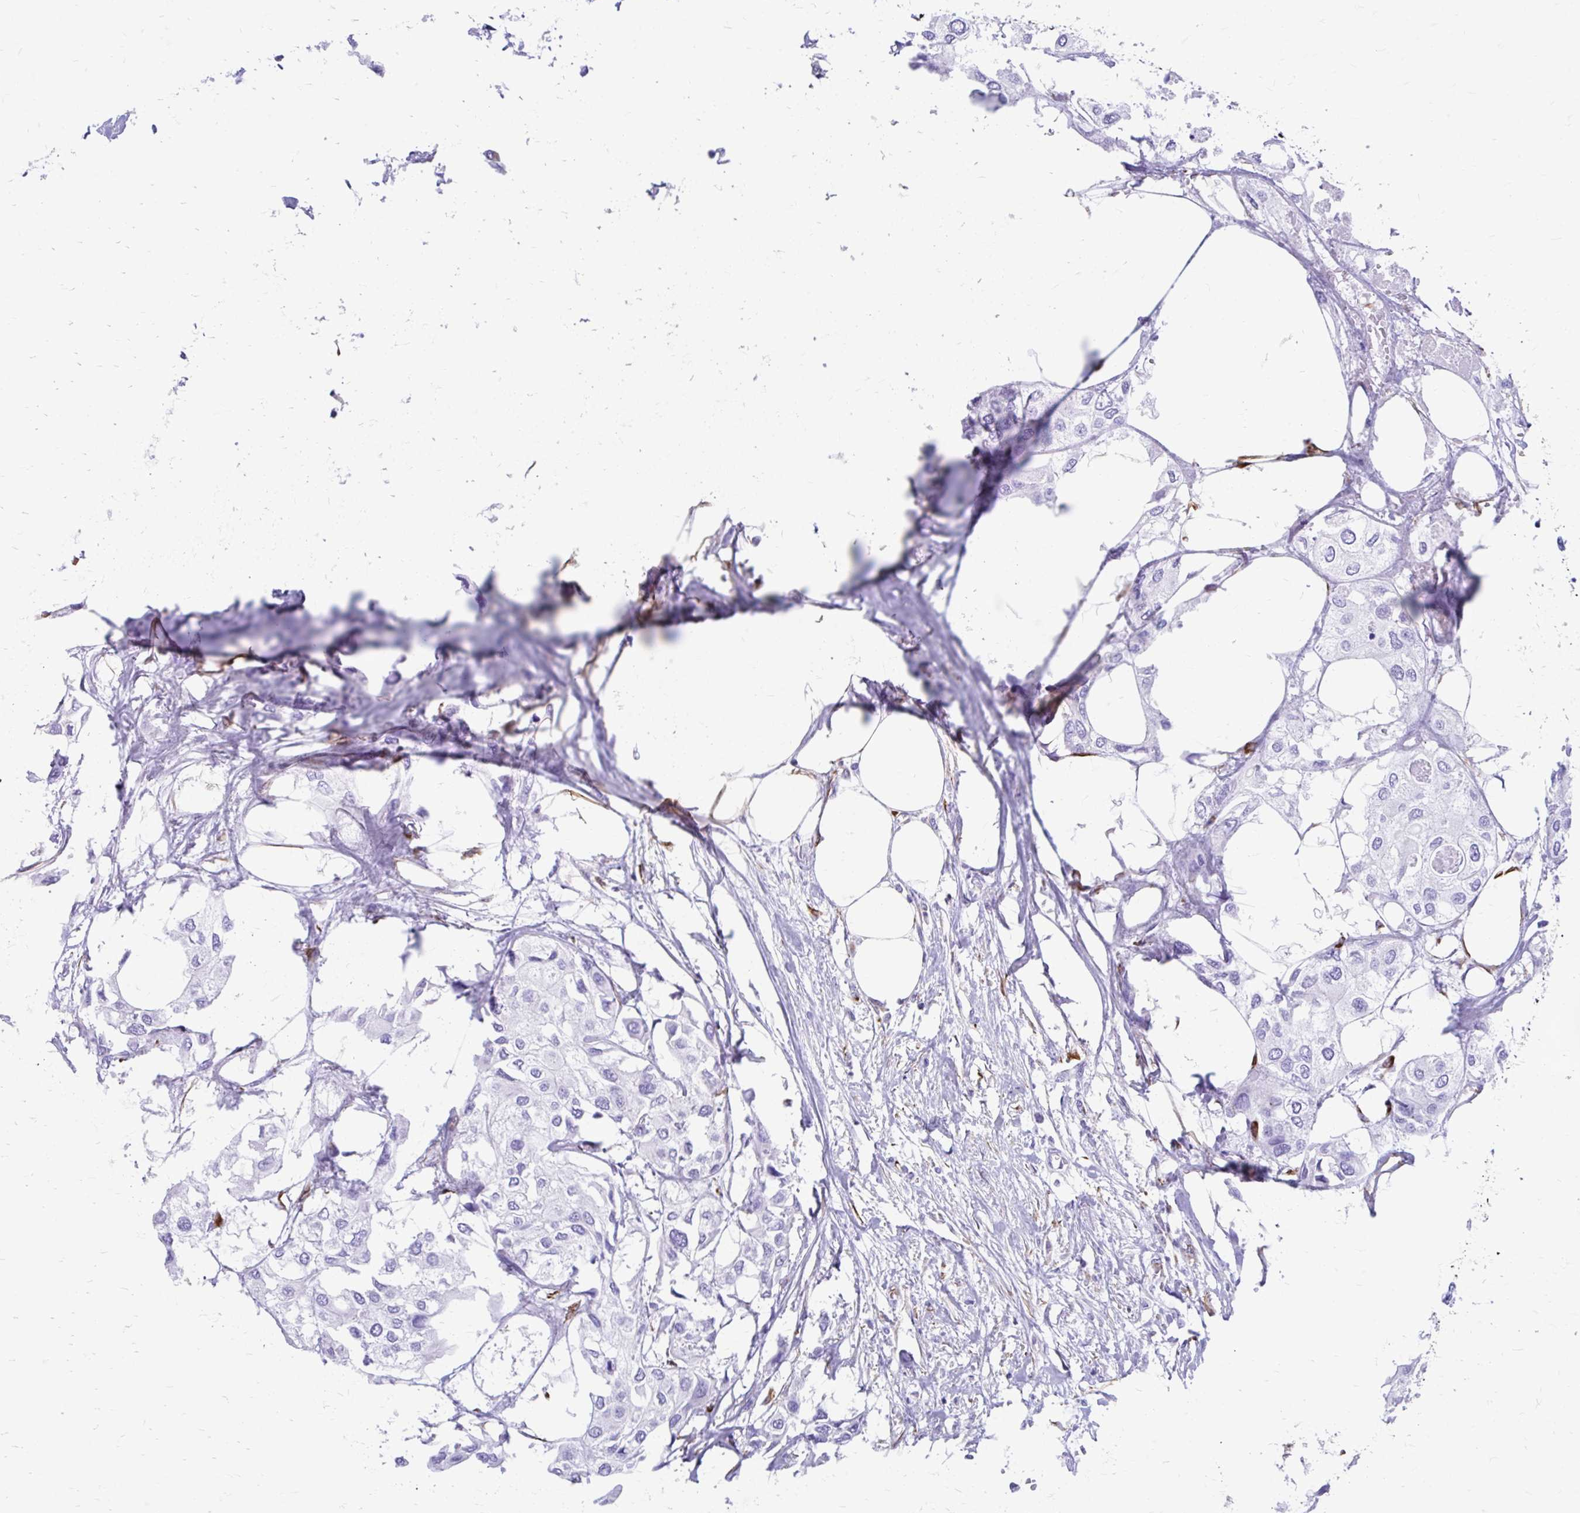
{"staining": {"intensity": "negative", "quantity": "none", "location": "none"}, "tissue": "urothelial cancer", "cell_type": "Tumor cells", "image_type": "cancer", "snomed": [{"axis": "morphology", "description": "Urothelial carcinoma, High grade"}, {"axis": "topography", "description": "Urinary bladder"}], "caption": "This image is of urothelial cancer stained with IHC to label a protein in brown with the nuclei are counter-stained blue. There is no positivity in tumor cells.", "gene": "ZNF699", "patient": {"sex": "male", "age": 64}}